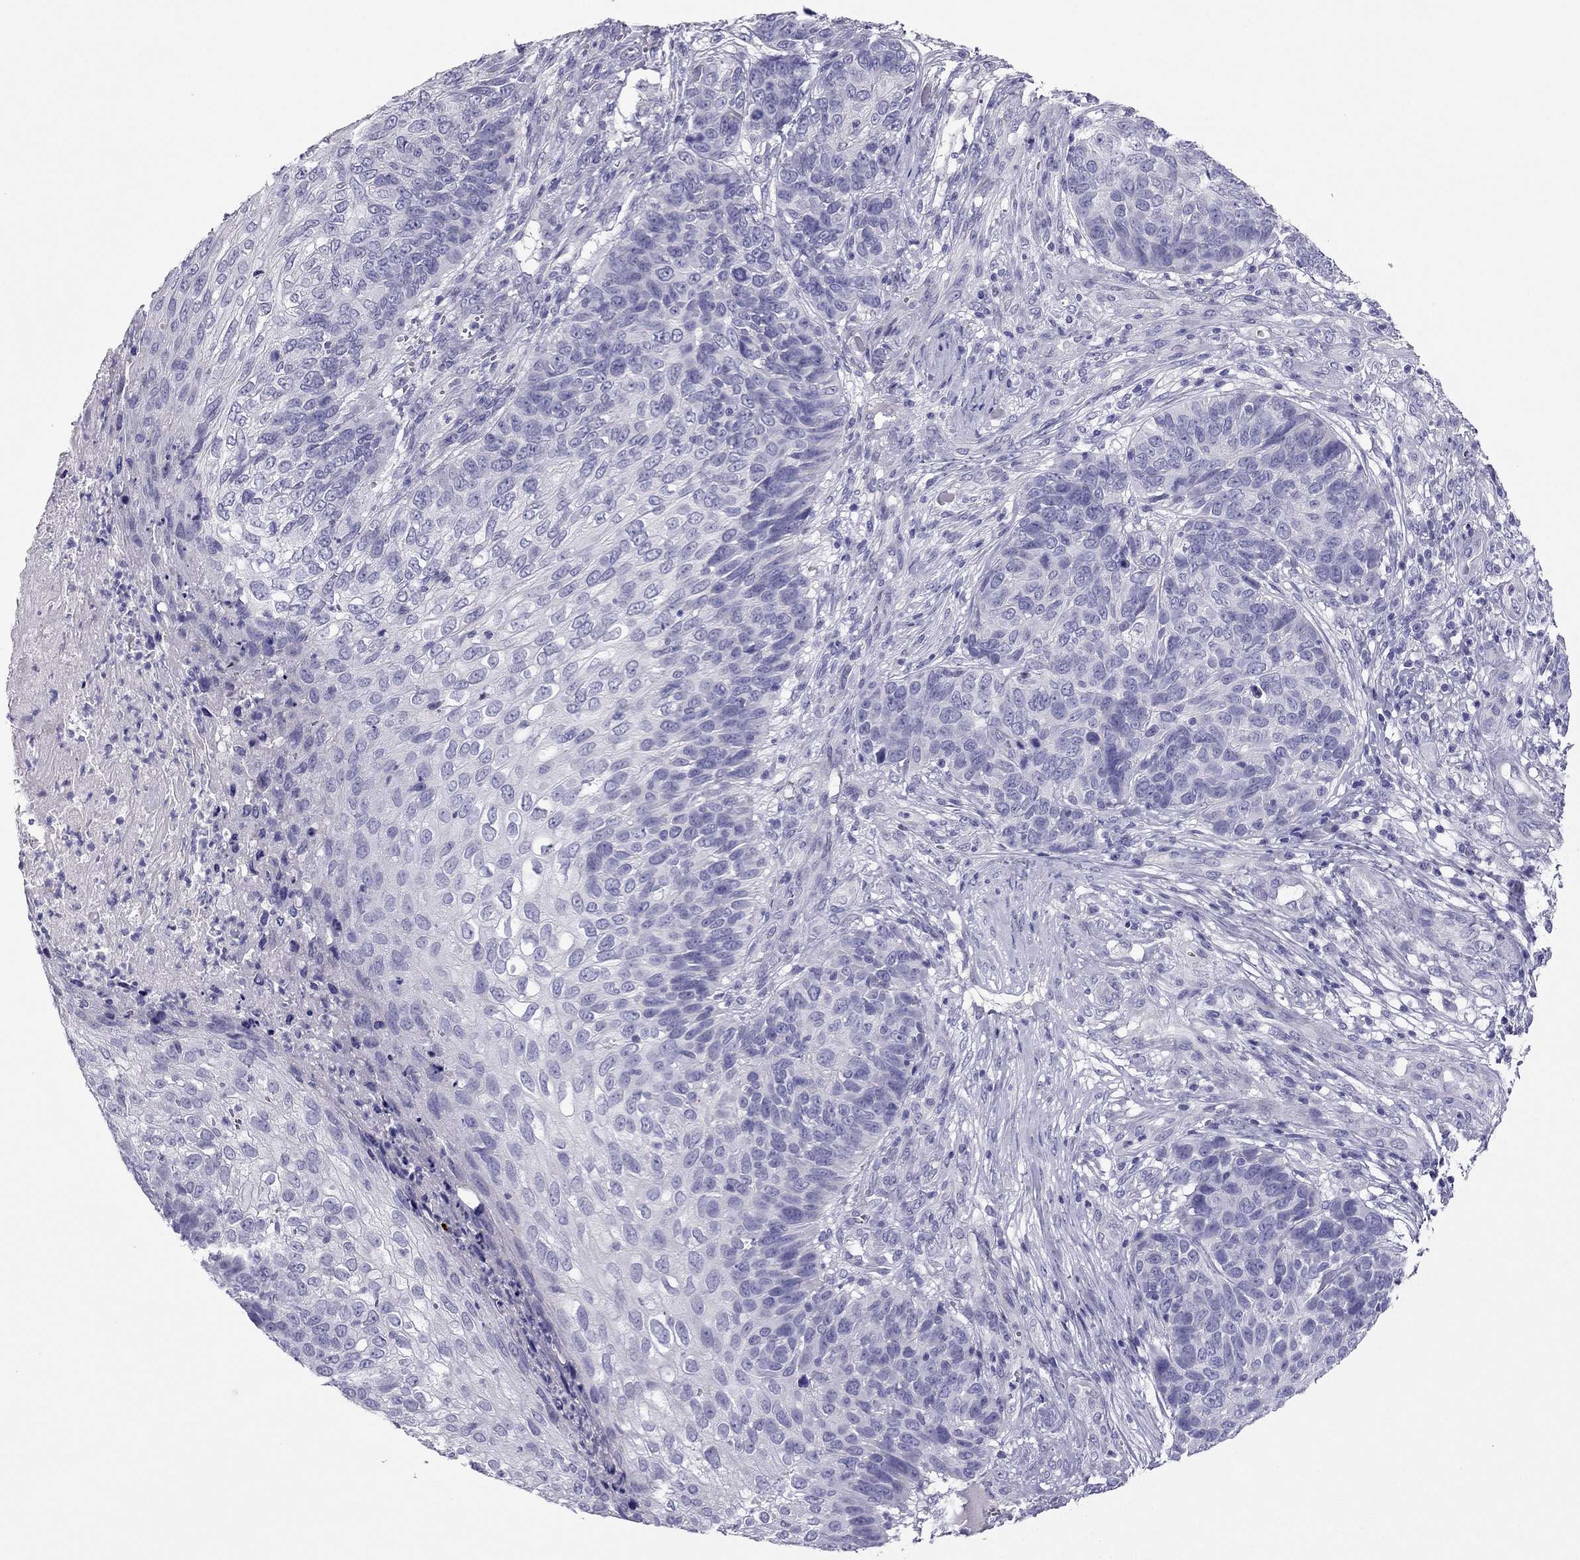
{"staining": {"intensity": "negative", "quantity": "none", "location": "none"}, "tissue": "skin cancer", "cell_type": "Tumor cells", "image_type": "cancer", "snomed": [{"axis": "morphology", "description": "Squamous cell carcinoma, NOS"}, {"axis": "topography", "description": "Skin"}], "caption": "This is an immunohistochemistry (IHC) photomicrograph of human skin cancer. There is no positivity in tumor cells.", "gene": "PDE6A", "patient": {"sex": "male", "age": 92}}